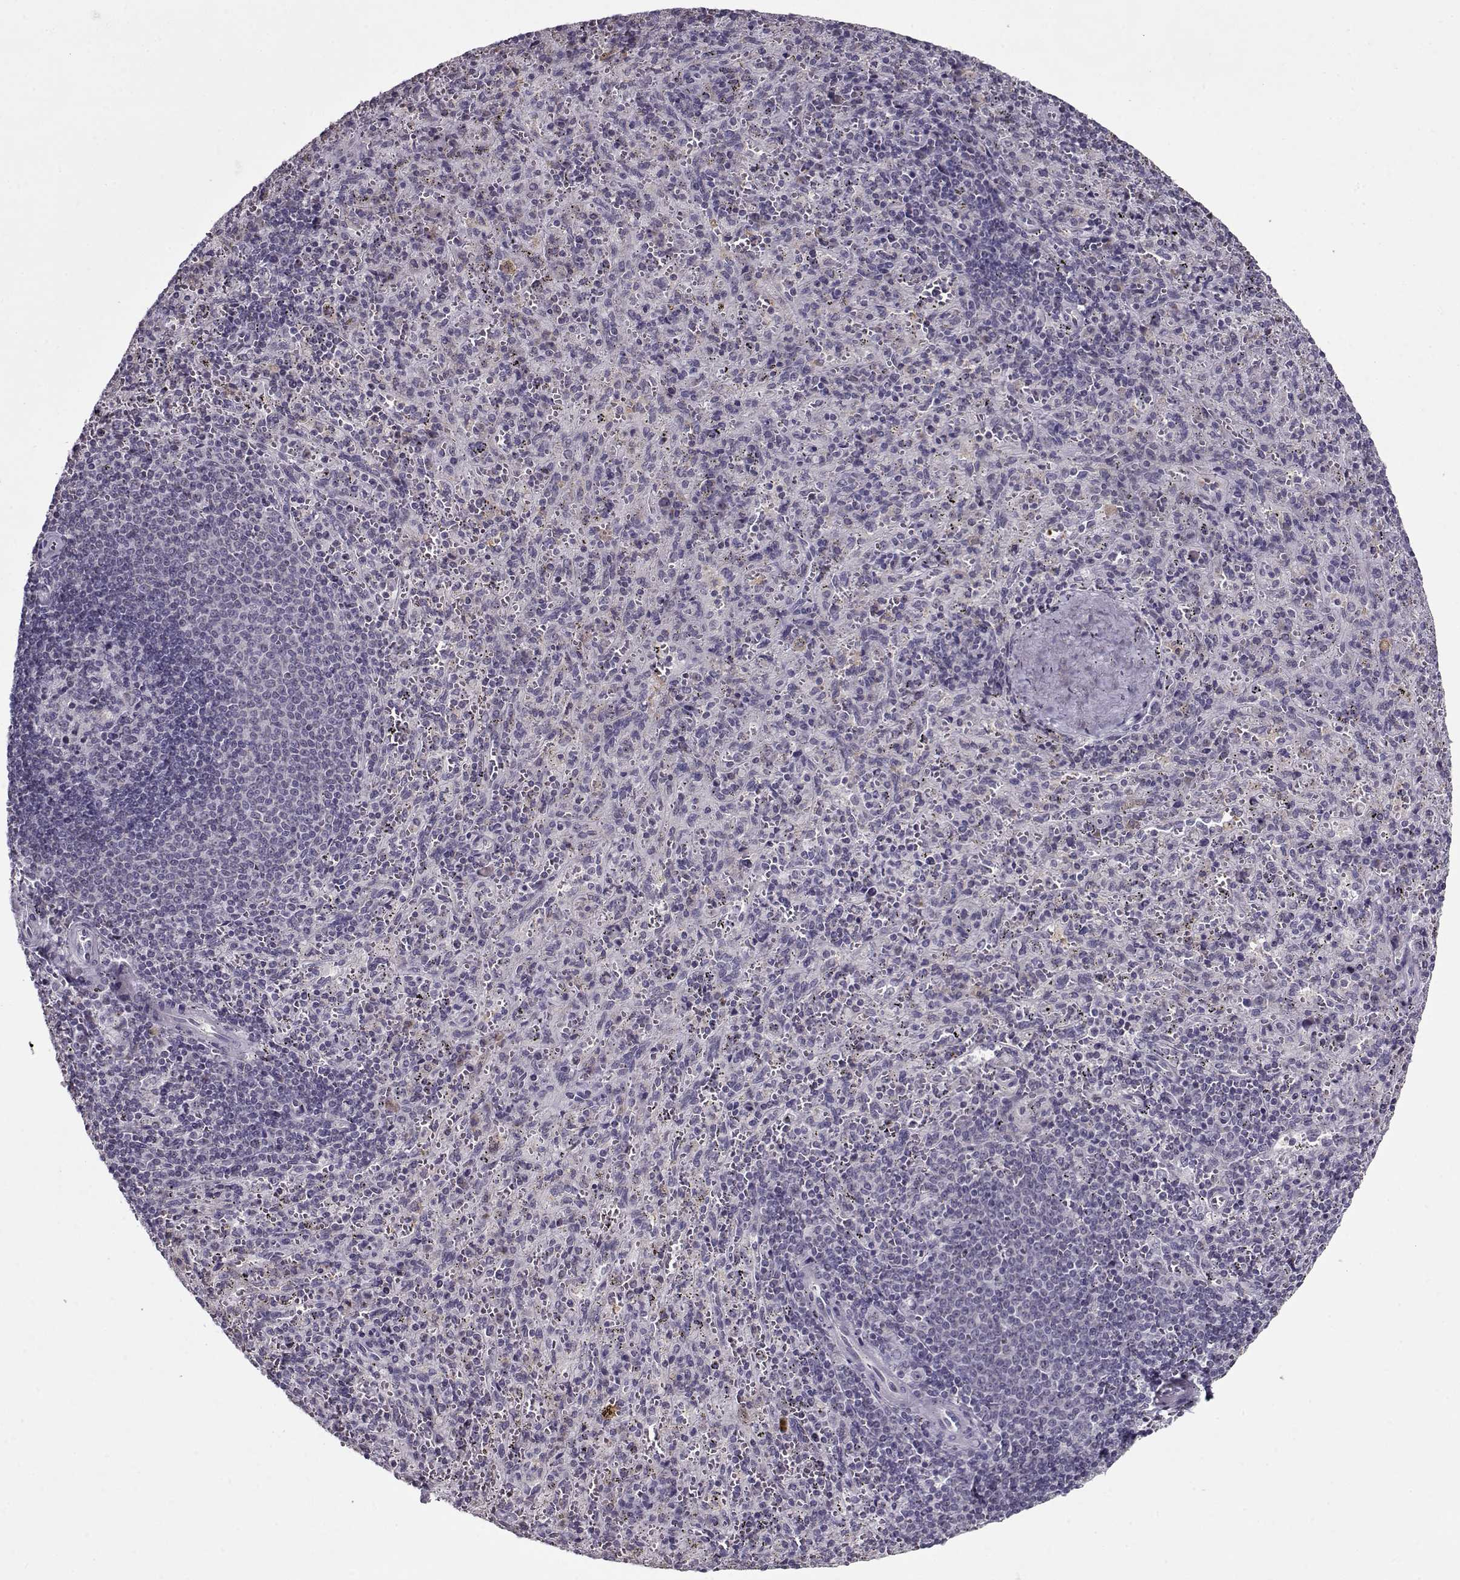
{"staining": {"intensity": "weak", "quantity": "<25%", "location": "cytoplasmic/membranous"}, "tissue": "spleen", "cell_type": "Cells in red pulp", "image_type": "normal", "snomed": [{"axis": "morphology", "description": "Normal tissue, NOS"}, {"axis": "topography", "description": "Spleen"}], "caption": "Immunohistochemical staining of unremarkable human spleen demonstrates no significant expression in cells in red pulp. (DAB (3,3'-diaminobenzidine) IHC visualized using brightfield microscopy, high magnification).", "gene": "SEC16B", "patient": {"sex": "male", "age": 57}}